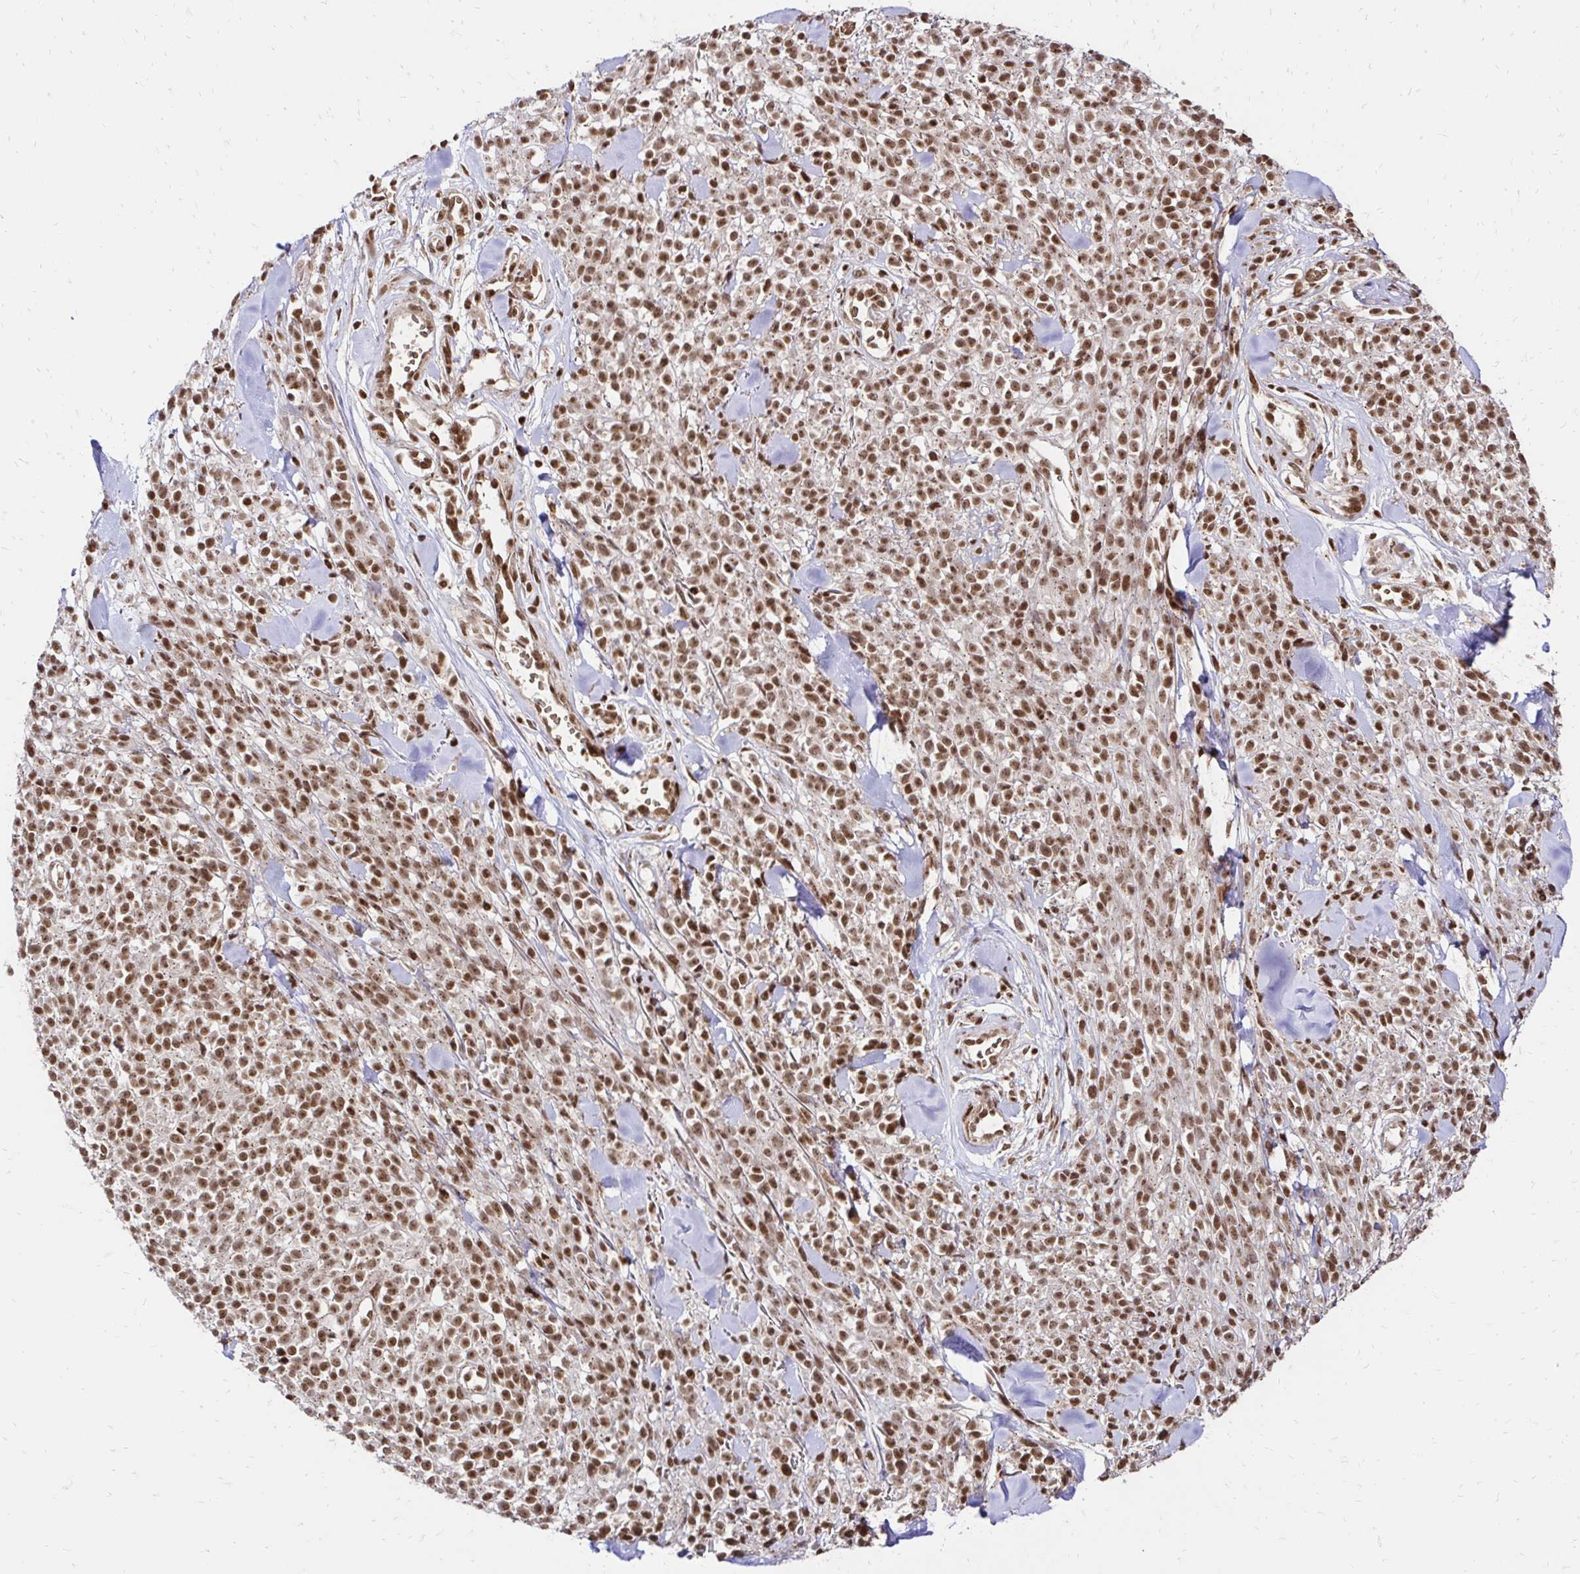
{"staining": {"intensity": "moderate", "quantity": ">75%", "location": "nuclear"}, "tissue": "melanoma", "cell_type": "Tumor cells", "image_type": "cancer", "snomed": [{"axis": "morphology", "description": "Malignant melanoma, NOS"}, {"axis": "topography", "description": "Skin"}, {"axis": "topography", "description": "Skin of trunk"}], "caption": "Human malignant melanoma stained for a protein (brown) reveals moderate nuclear positive positivity in about >75% of tumor cells.", "gene": "GLYR1", "patient": {"sex": "male", "age": 74}}